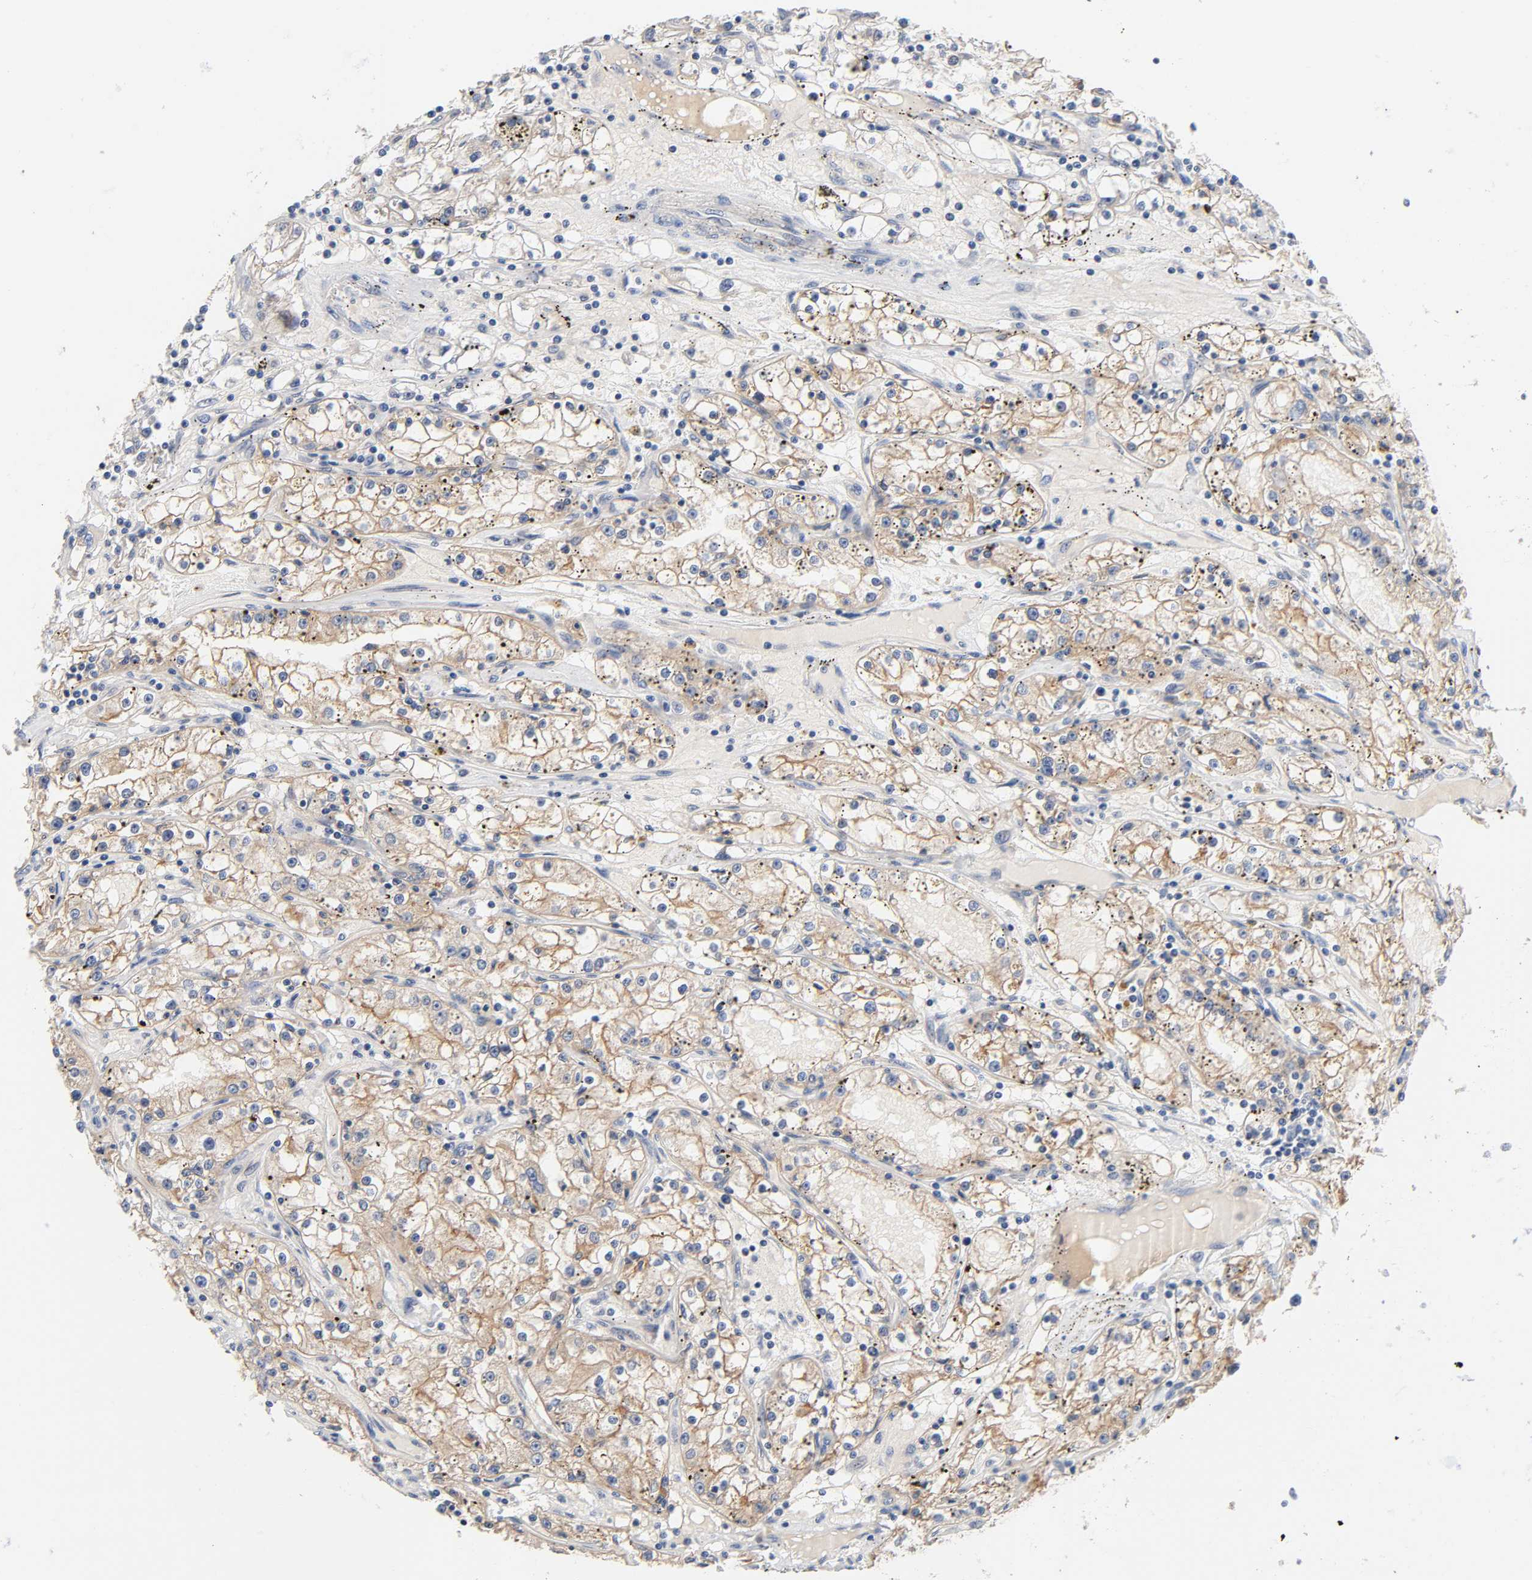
{"staining": {"intensity": "weak", "quantity": "25%-75%", "location": "cytoplasmic/membranous"}, "tissue": "renal cancer", "cell_type": "Tumor cells", "image_type": "cancer", "snomed": [{"axis": "morphology", "description": "Adenocarcinoma, NOS"}, {"axis": "topography", "description": "Kidney"}], "caption": "This micrograph displays immunohistochemistry (IHC) staining of renal adenocarcinoma, with low weak cytoplasmic/membranous staining in about 25%-75% of tumor cells.", "gene": "PRKAB1", "patient": {"sex": "male", "age": 56}}